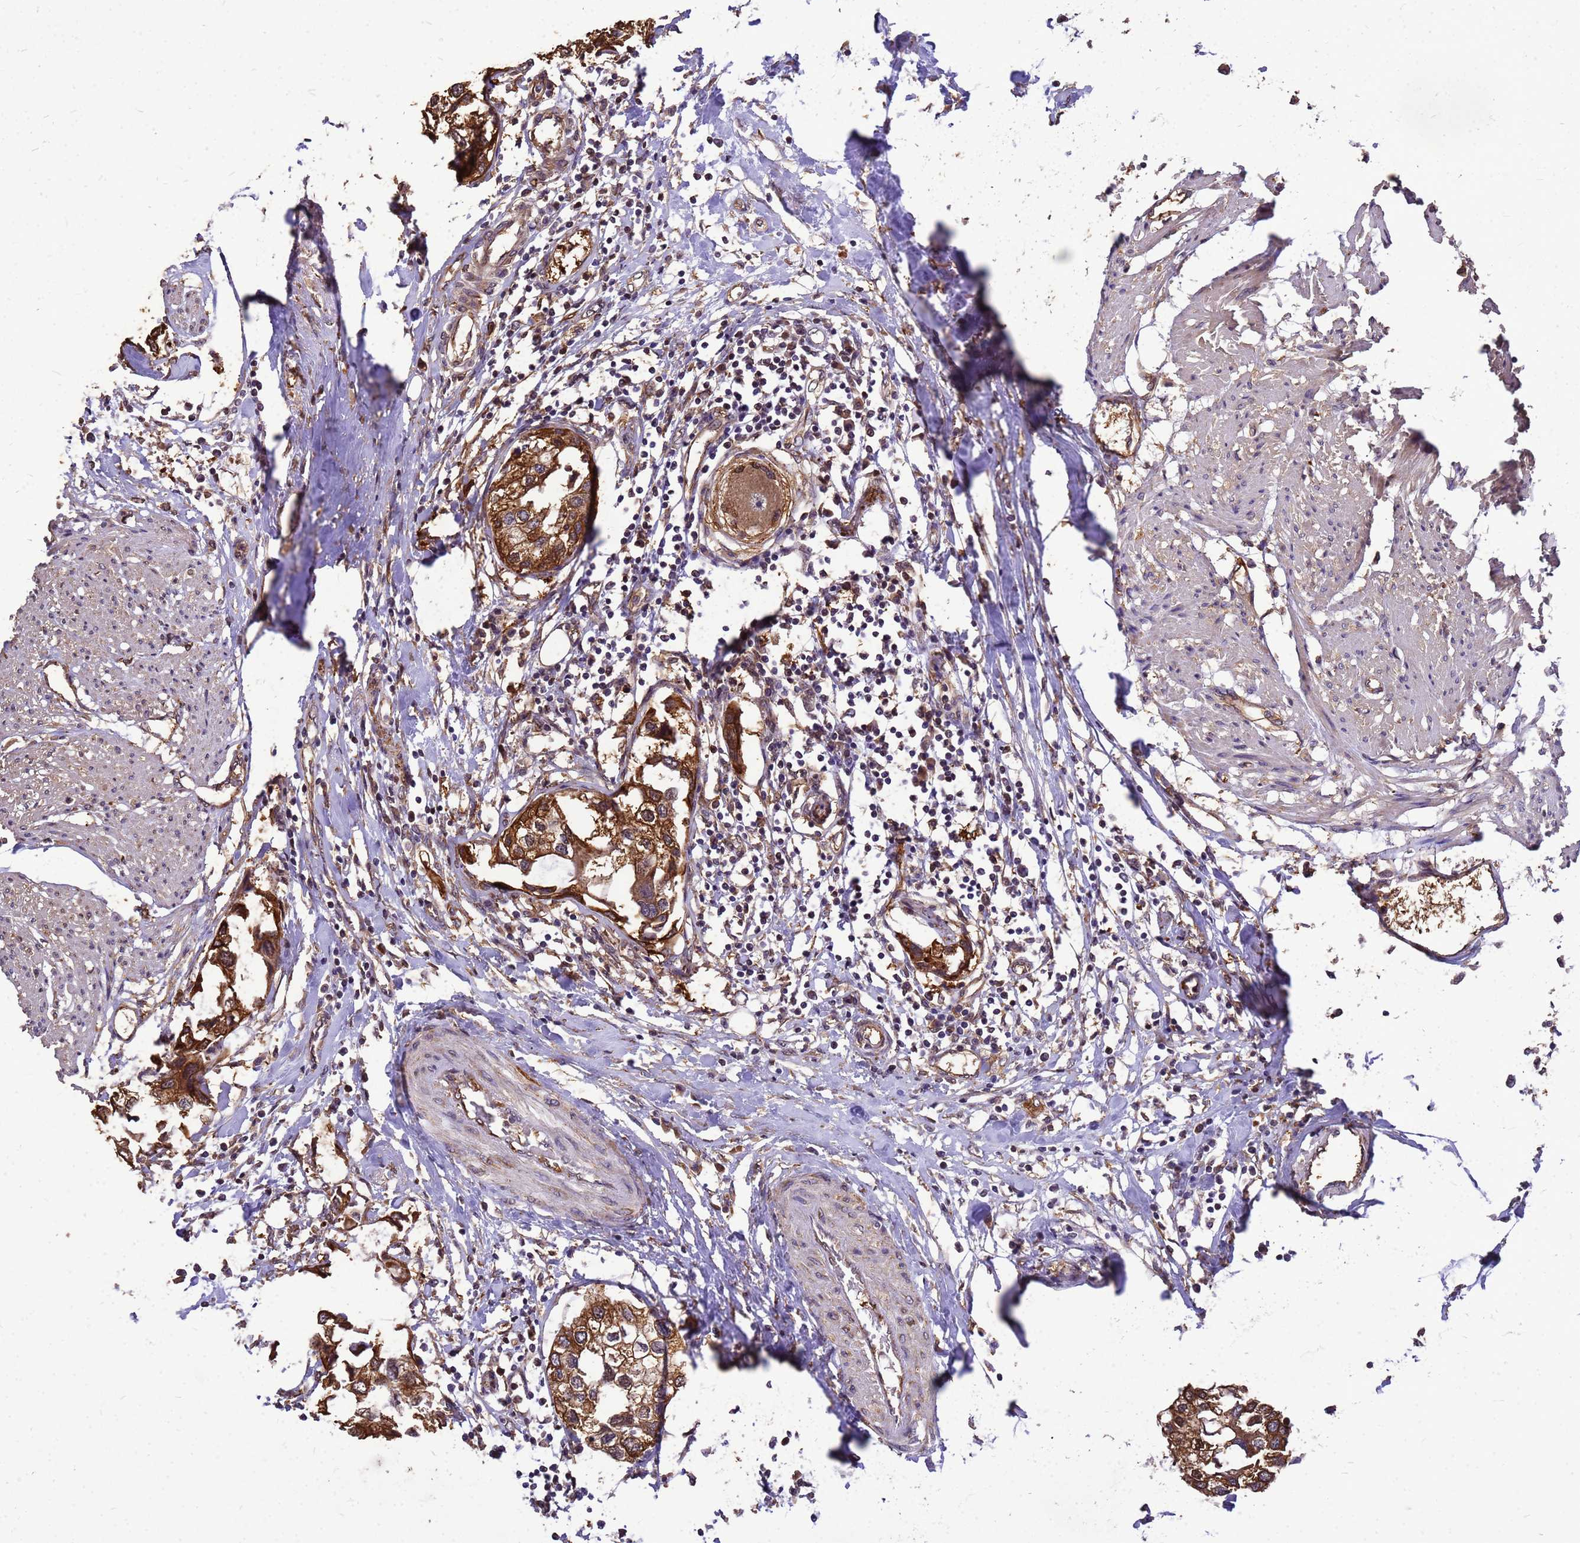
{"staining": {"intensity": "strong", "quantity": ">75%", "location": "cytoplasmic/membranous"}, "tissue": "urothelial cancer", "cell_type": "Tumor cells", "image_type": "cancer", "snomed": [{"axis": "morphology", "description": "Urothelial carcinoma, High grade"}, {"axis": "topography", "description": "Urinary bladder"}], "caption": "Tumor cells show high levels of strong cytoplasmic/membranous positivity in about >75% of cells in urothelial cancer.", "gene": "ZNF618", "patient": {"sex": "male", "age": 64}}